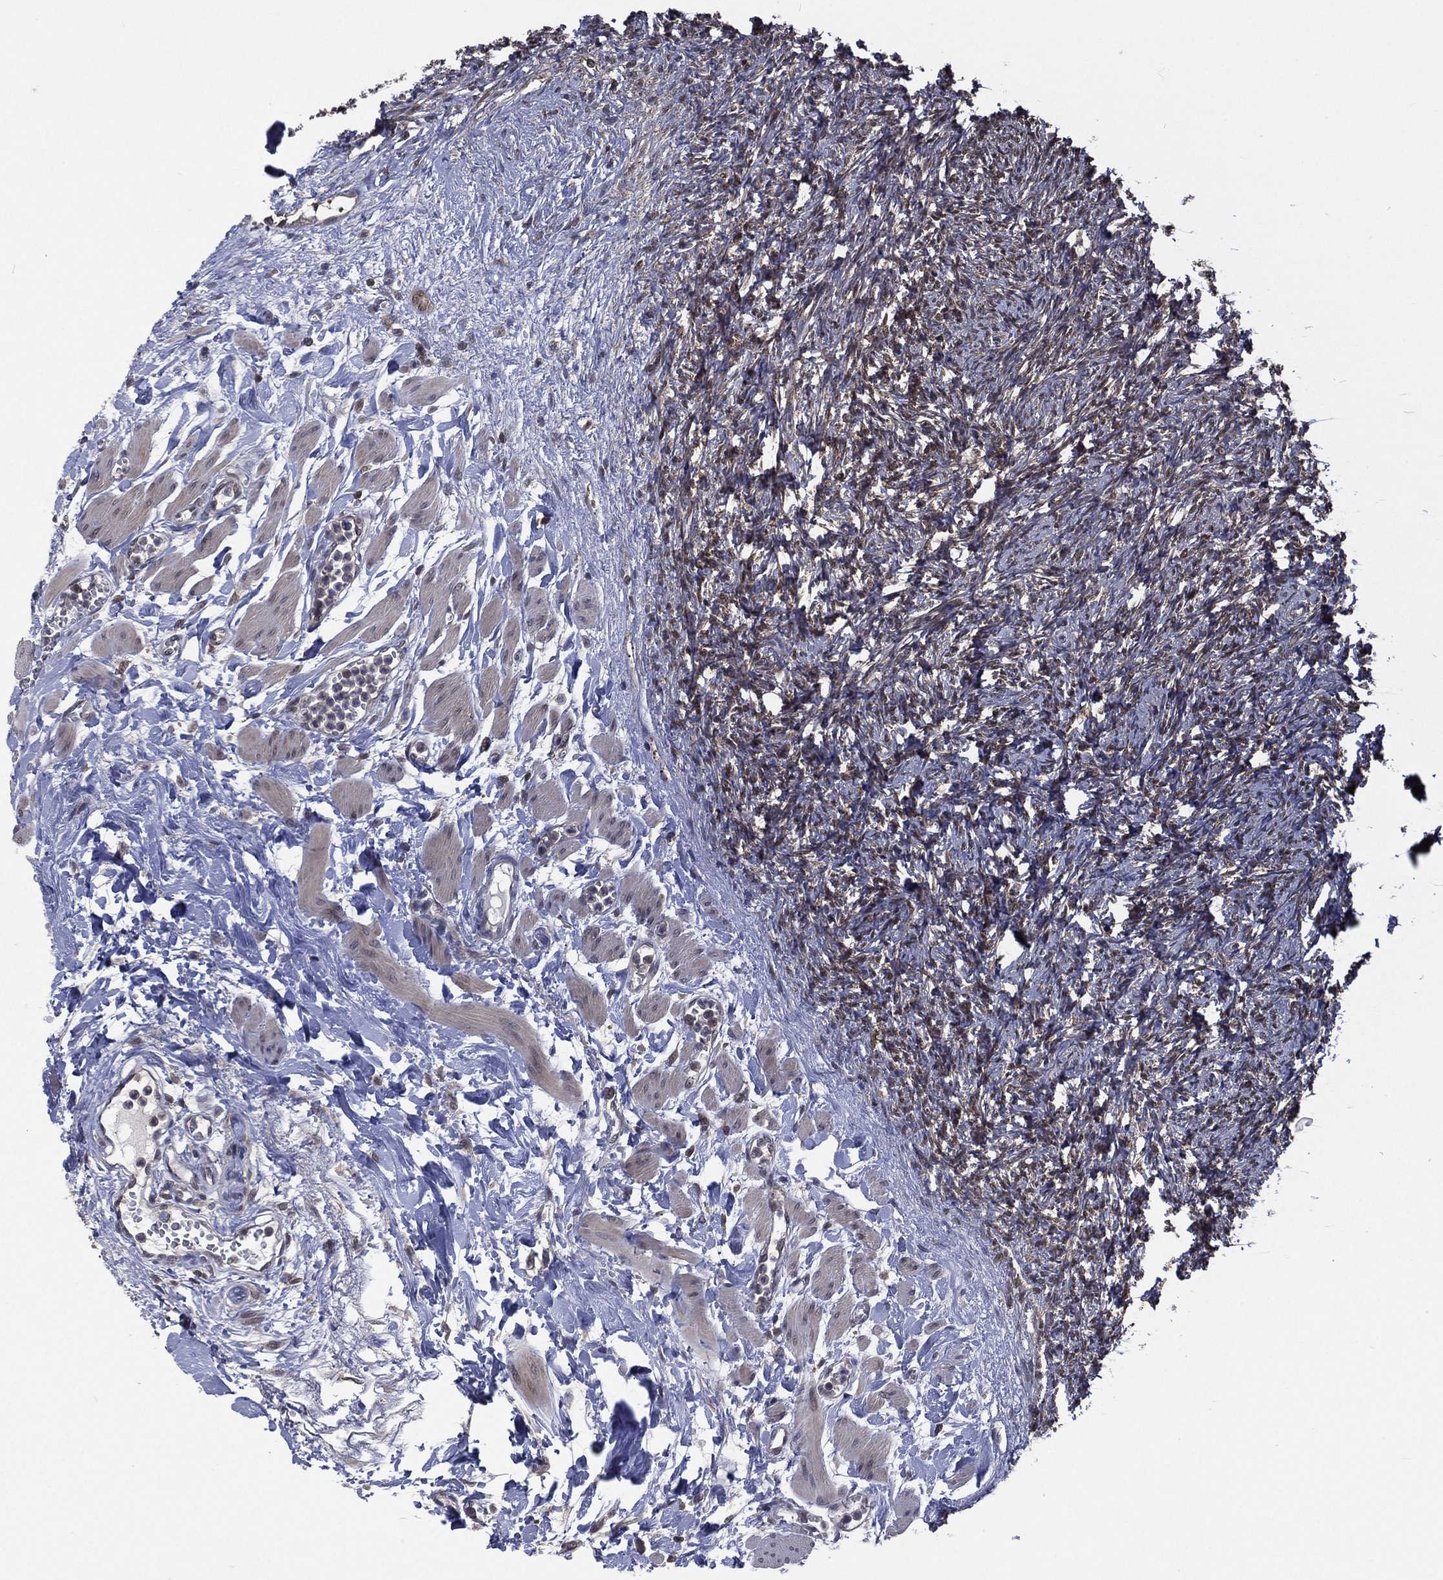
{"staining": {"intensity": "weak", "quantity": "25%-75%", "location": "cytoplasmic/membranous"}, "tissue": "ovary", "cell_type": "Follicle cells", "image_type": "normal", "snomed": [{"axis": "morphology", "description": "Normal tissue, NOS"}, {"axis": "topography", "description": "Fallopian tube"}, {"axis": "topography", "description": "Ovary"}], "caption": "Human ovary stained with a brown dye demonstrates weak cytoplasmic/membranous positive positivity in about 25%-75% of follicle cells.", "gene": "MTAP", "patient": {"sex": "female", "age": 33}}